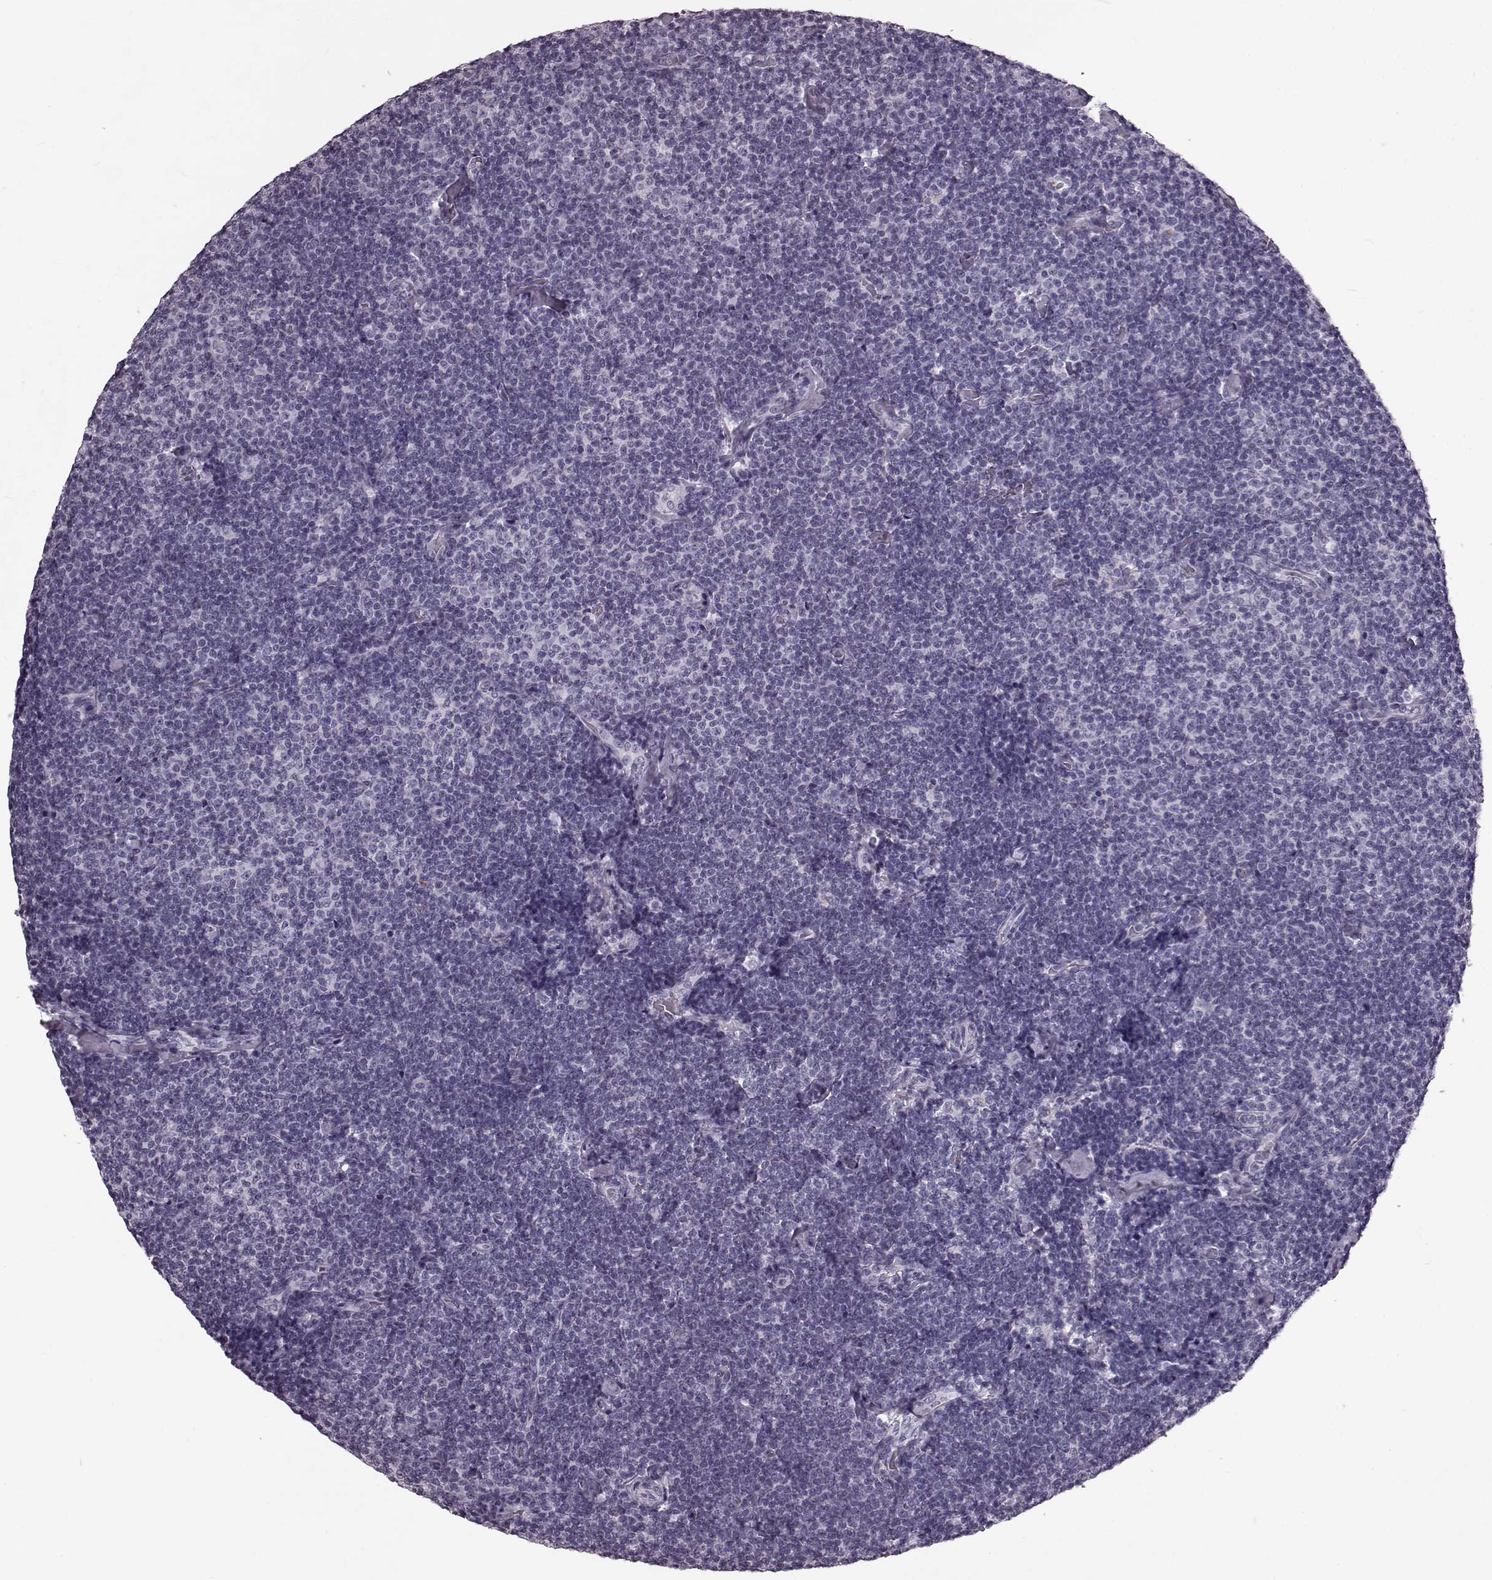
{"staining": {"intensity": "negative", "quantity": "none", "location": "none"}, "tissue": "lymphoma", "cell_type": "Tumor cells", "image_type": "cancer", "snomed": [{"axis": "morphology", "description": "Malignant lymphoma, non-Hodgkin's type, Low grade"}, {"axis": "topography", "description": "Lymph node"}], "caption": "Tumor cells are negative for protein expression in human lymphoma. (Immunohistochemistry (ihc), brightfield microscopy, high magnification).", "gene": "CST7", "patient": {"sex": "male", "age": 81}}